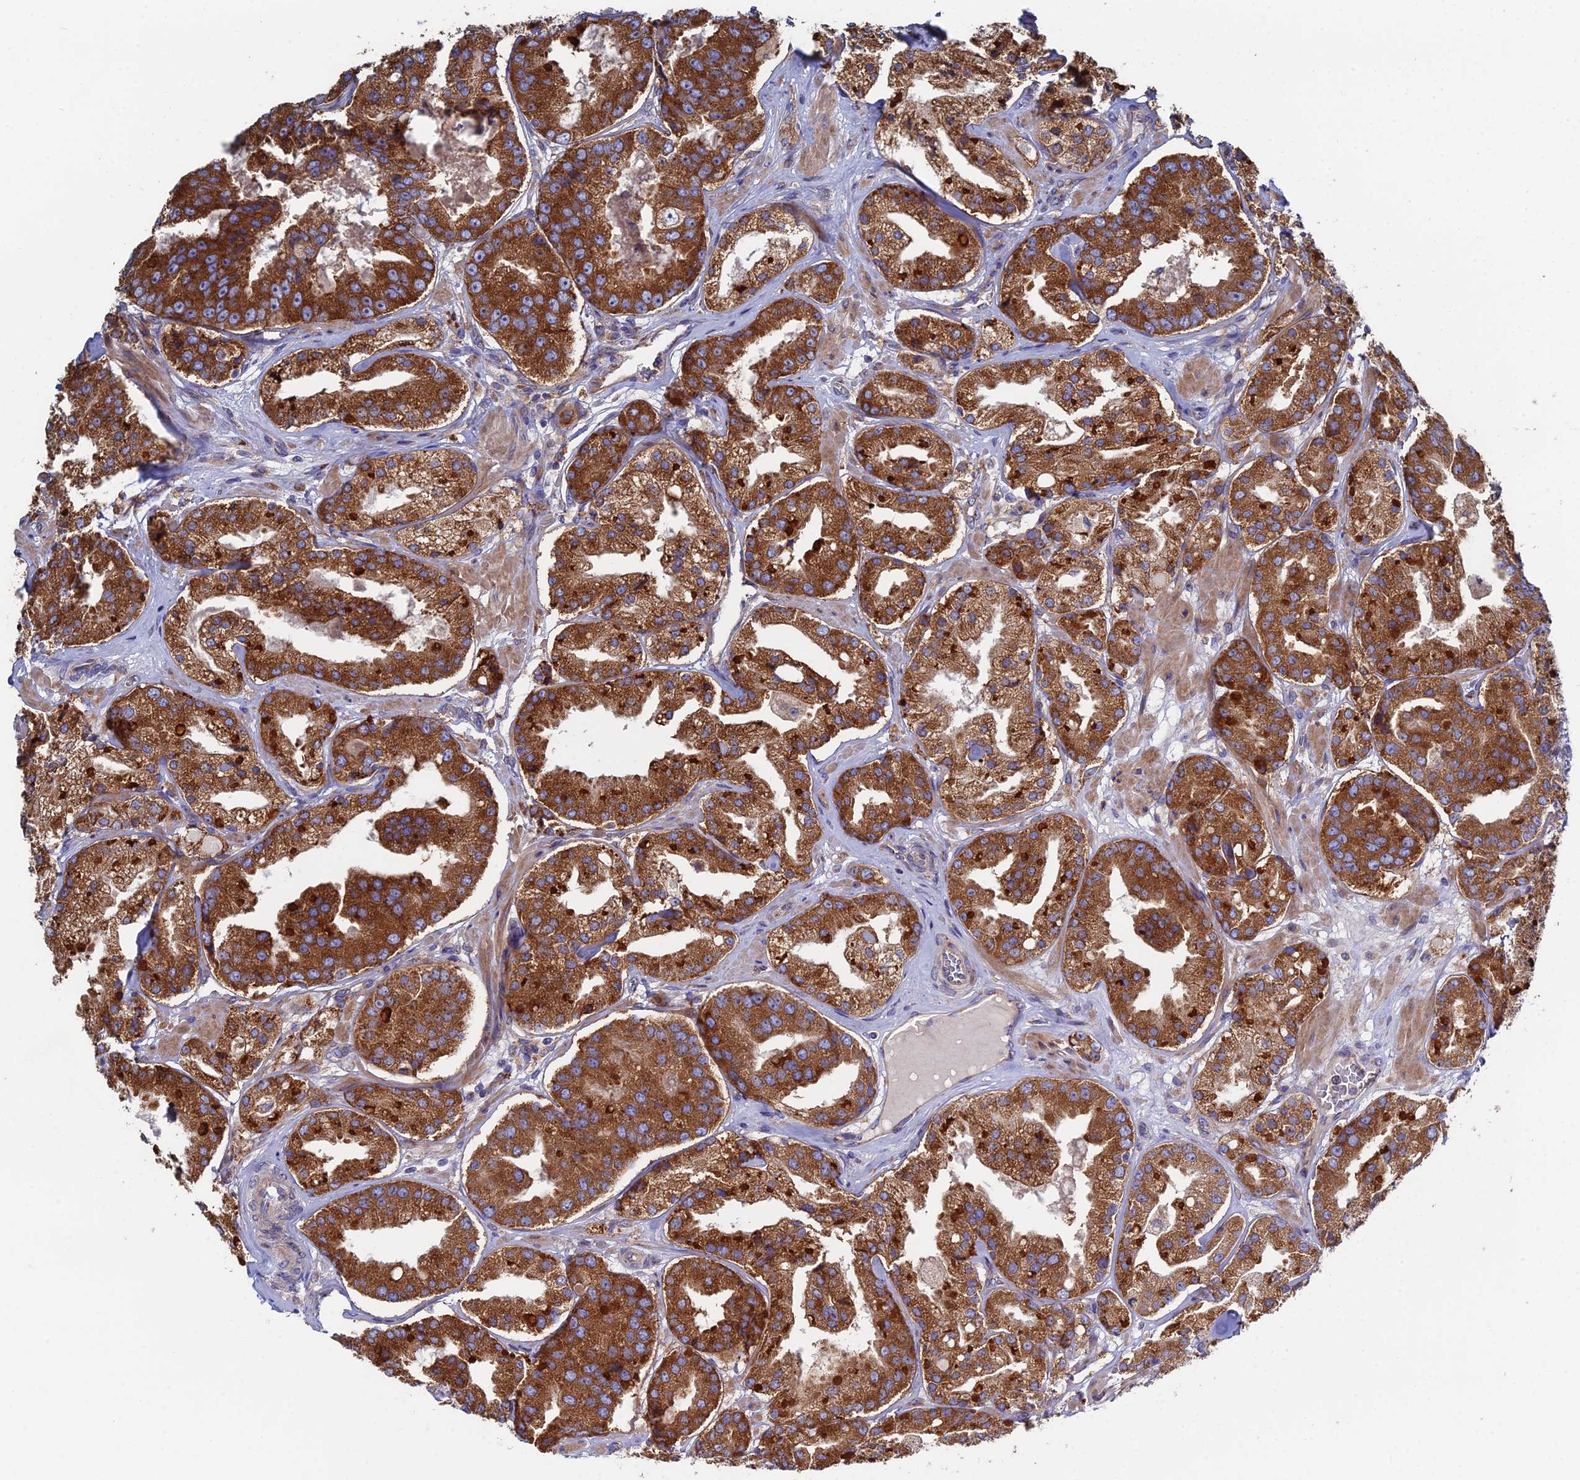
{"staining": {"intensity": "strong", "quantity": ">75%", "location": "cytoplasmic/membranous"}, "tissue": "prostate cancer", "cell_type": "Tumor cells", "image_type": "cancer", "snomed": [{"axis": "morphology", "description": "Adenocarcinoma, High grade"}, {"axis": "topography", "description": "Prostate"}], "caption": "Immunohistochemical staining of prostate cancer (adenocarcinoma (high-grade)) shows strong cytoplasmic/membranous protein positivity in approximately >75% of tumor cells.", "gene": "CLCN3", "patient": {"sex": "male", "age": 63}}